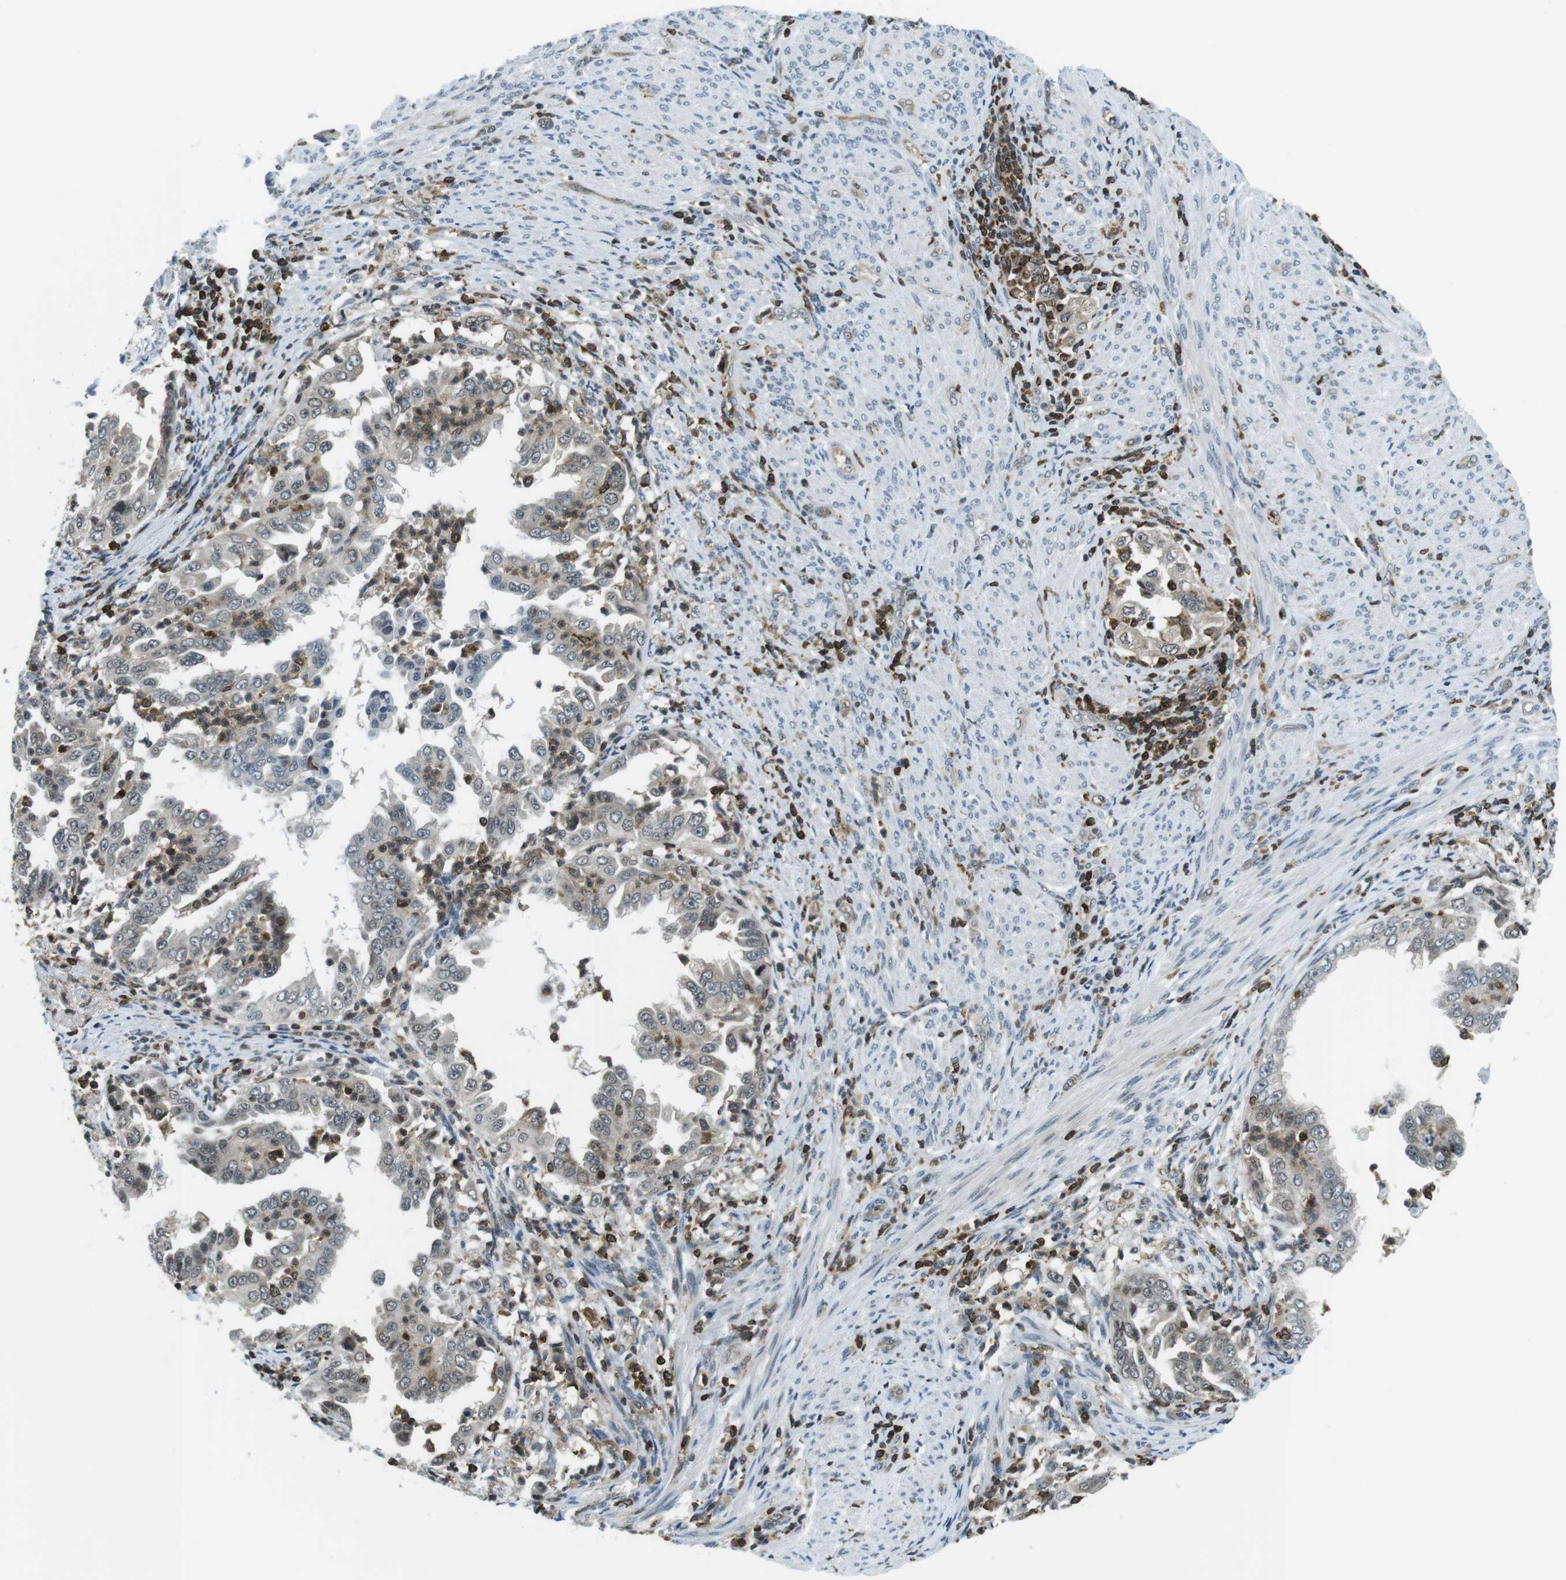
{"staining": {"intensity": "weak", "quantity": "<25%", "location": "cytoplasmic/membranous,nuclear"}, "tissue": "endometrial cancer", "cell_type": "Tumor cells", "image_type": "cancer", "snomed": [{"axis": "morphology", "description": "Adenocarcinoma, NOS"}, {"axis": "topography", "description": "Endometrium"}], "caption": "IHC histopathology image of endometrial cancer (adenocarcinoma) stained for a protein (brown), which shows no staining in tumor cells.", "gene": "STK10", "patient": {"sex": "female", "age": 85}}